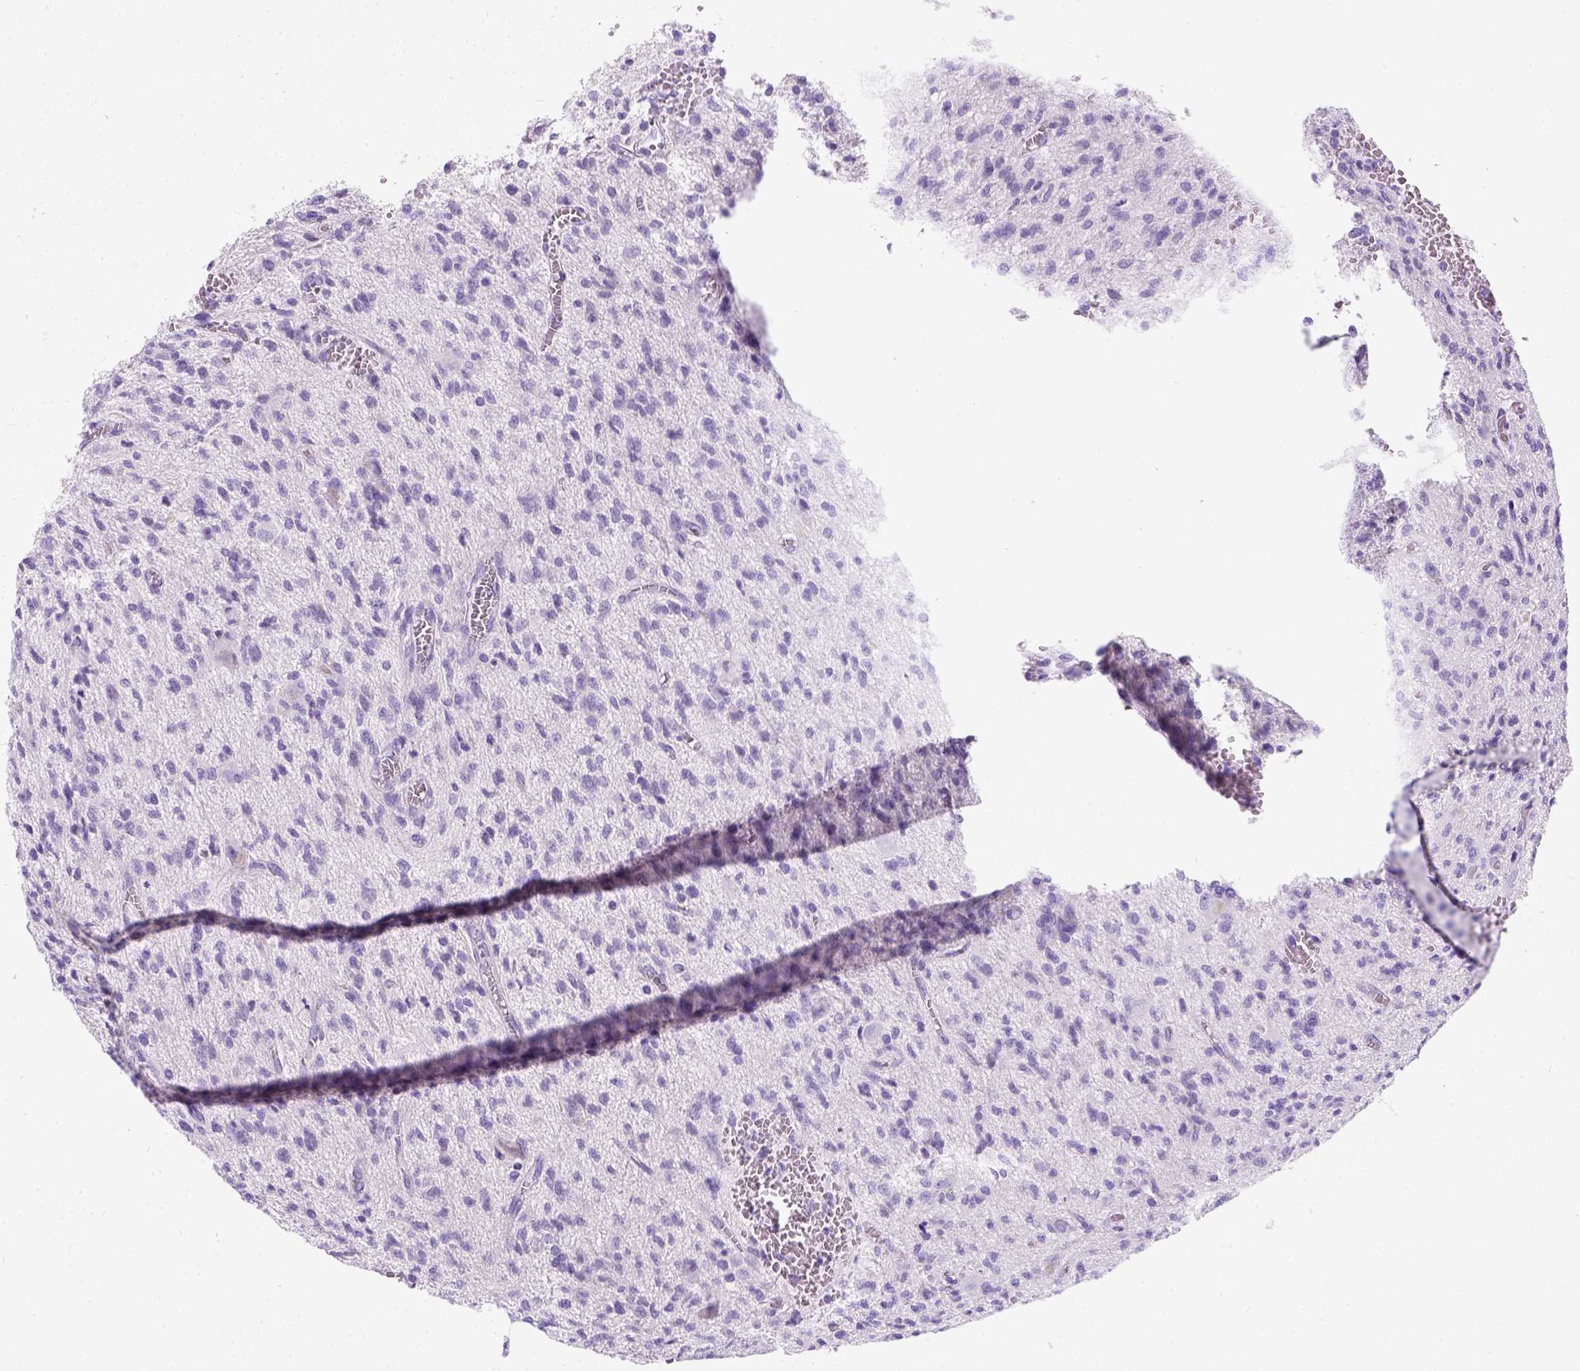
{"staining": {"intensity": "negative", "quantity": "none", "location": "none"}, "tissue": "glioma", "cell_type": "Tumor cells", "image_type": "cancer", "snomed": [{"axis": "morphology", "description": "Glioma, malignant, Low grade"}, {"axis": "topography", "description": "Brain"}], "caption": "Tumor cells are negative for brown protein staining in malignant glioma (low-grade).", "gene": "C7orf57", "patient": {"sex": "male", "age": 64}}